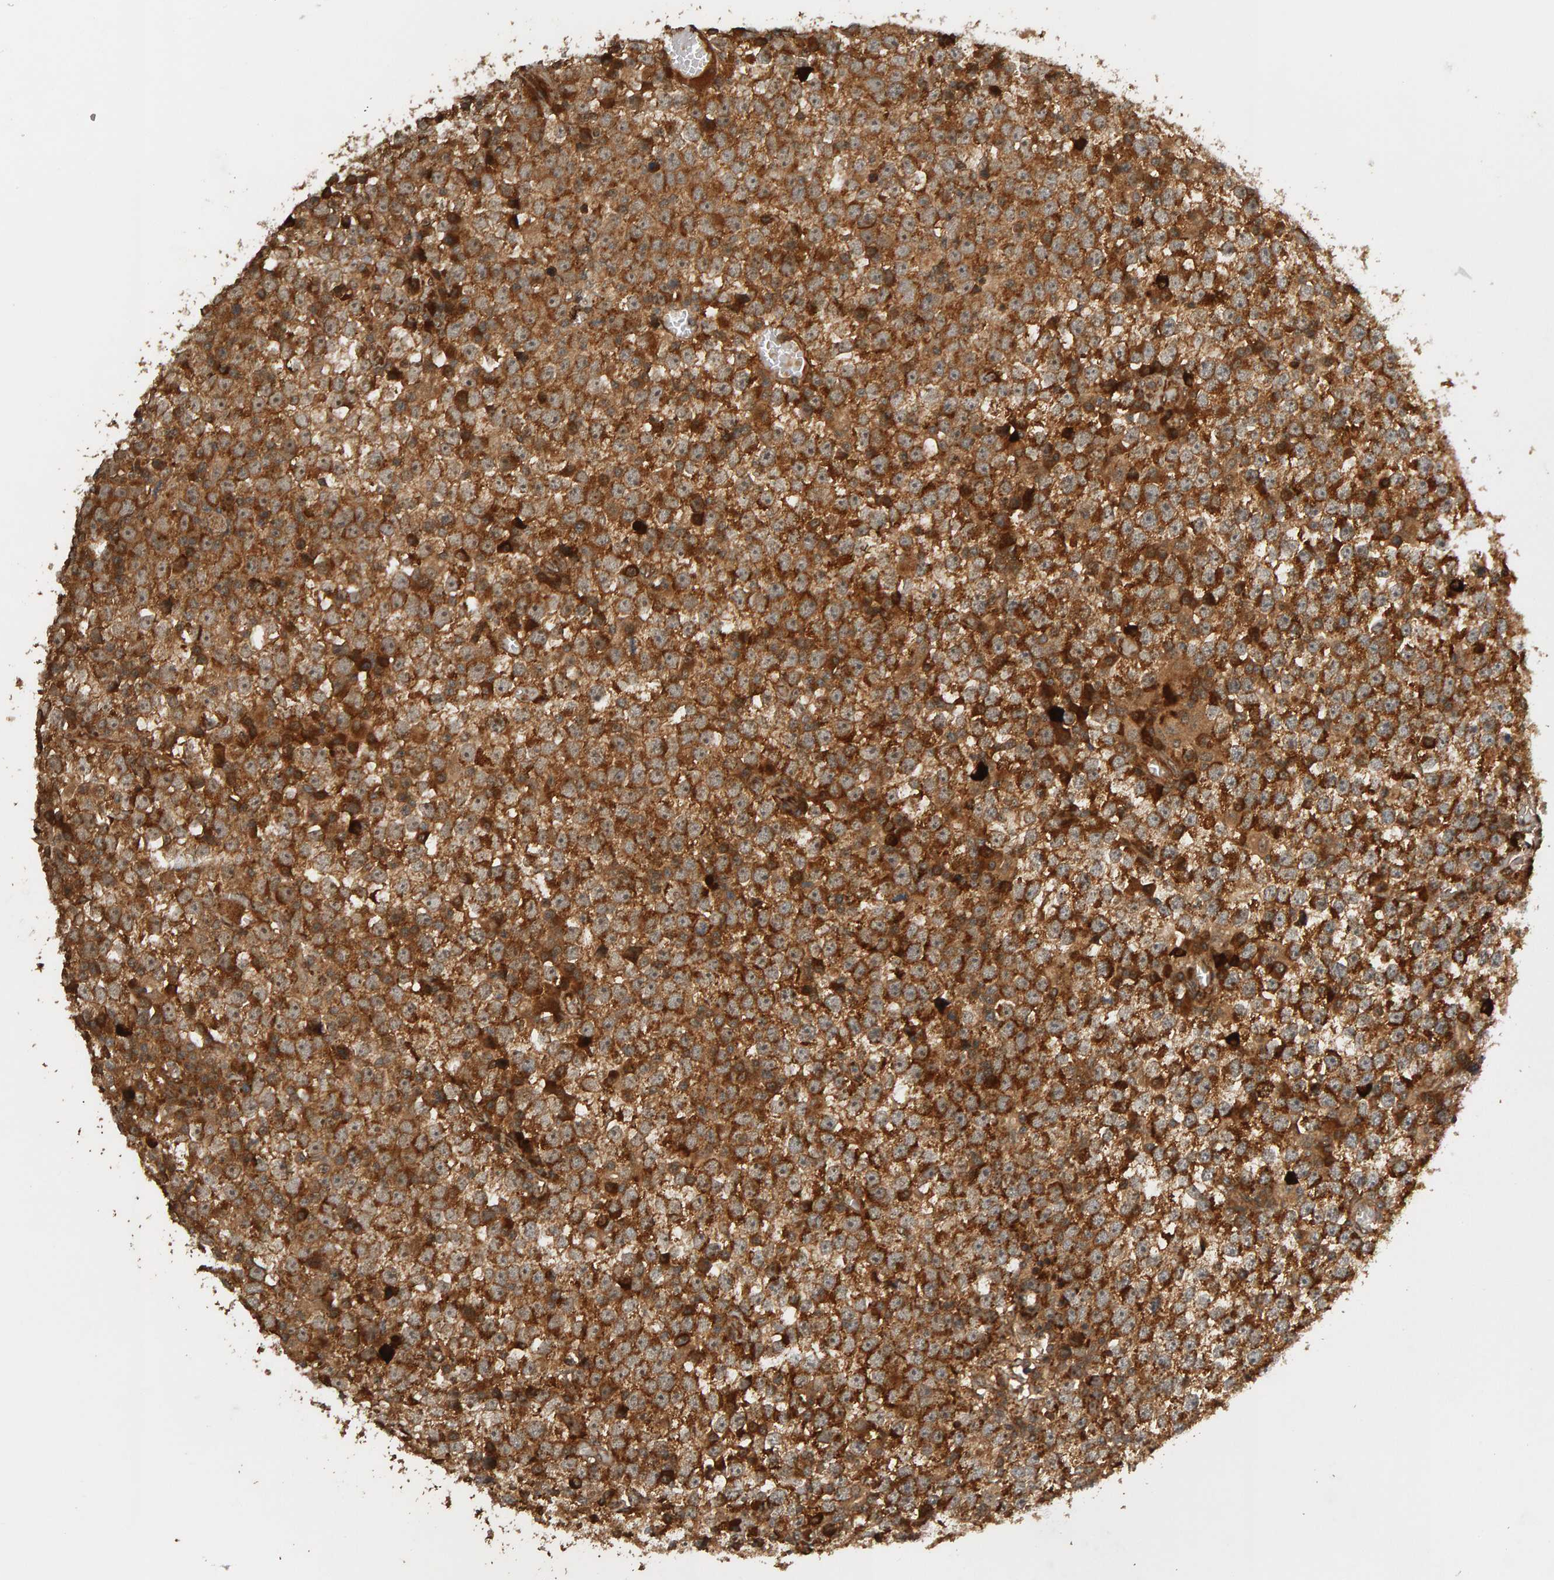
{"staining": {"intensity": "strong", "quantity": ">75%", "location": "cytoplasmic/membranous"}, "tissue": "testis cancer", "cell_type": "Tumor cells", "image_type": "cancer", "snomed": [{"axis": "morphology", "description": "Seminoma, NOS"}, {"axis": "topography", "description": "Testis"}], "caption": "Tumor cells exhibit high levels of strong cytoplasmic/membranous staining in approximately >75% of cells in seminoma (testis). (DAB = brown stain, brightfield microscopy at high magnification).", "gene": "ZFAND1", "patient": {"sex": "male", "age": 65}}